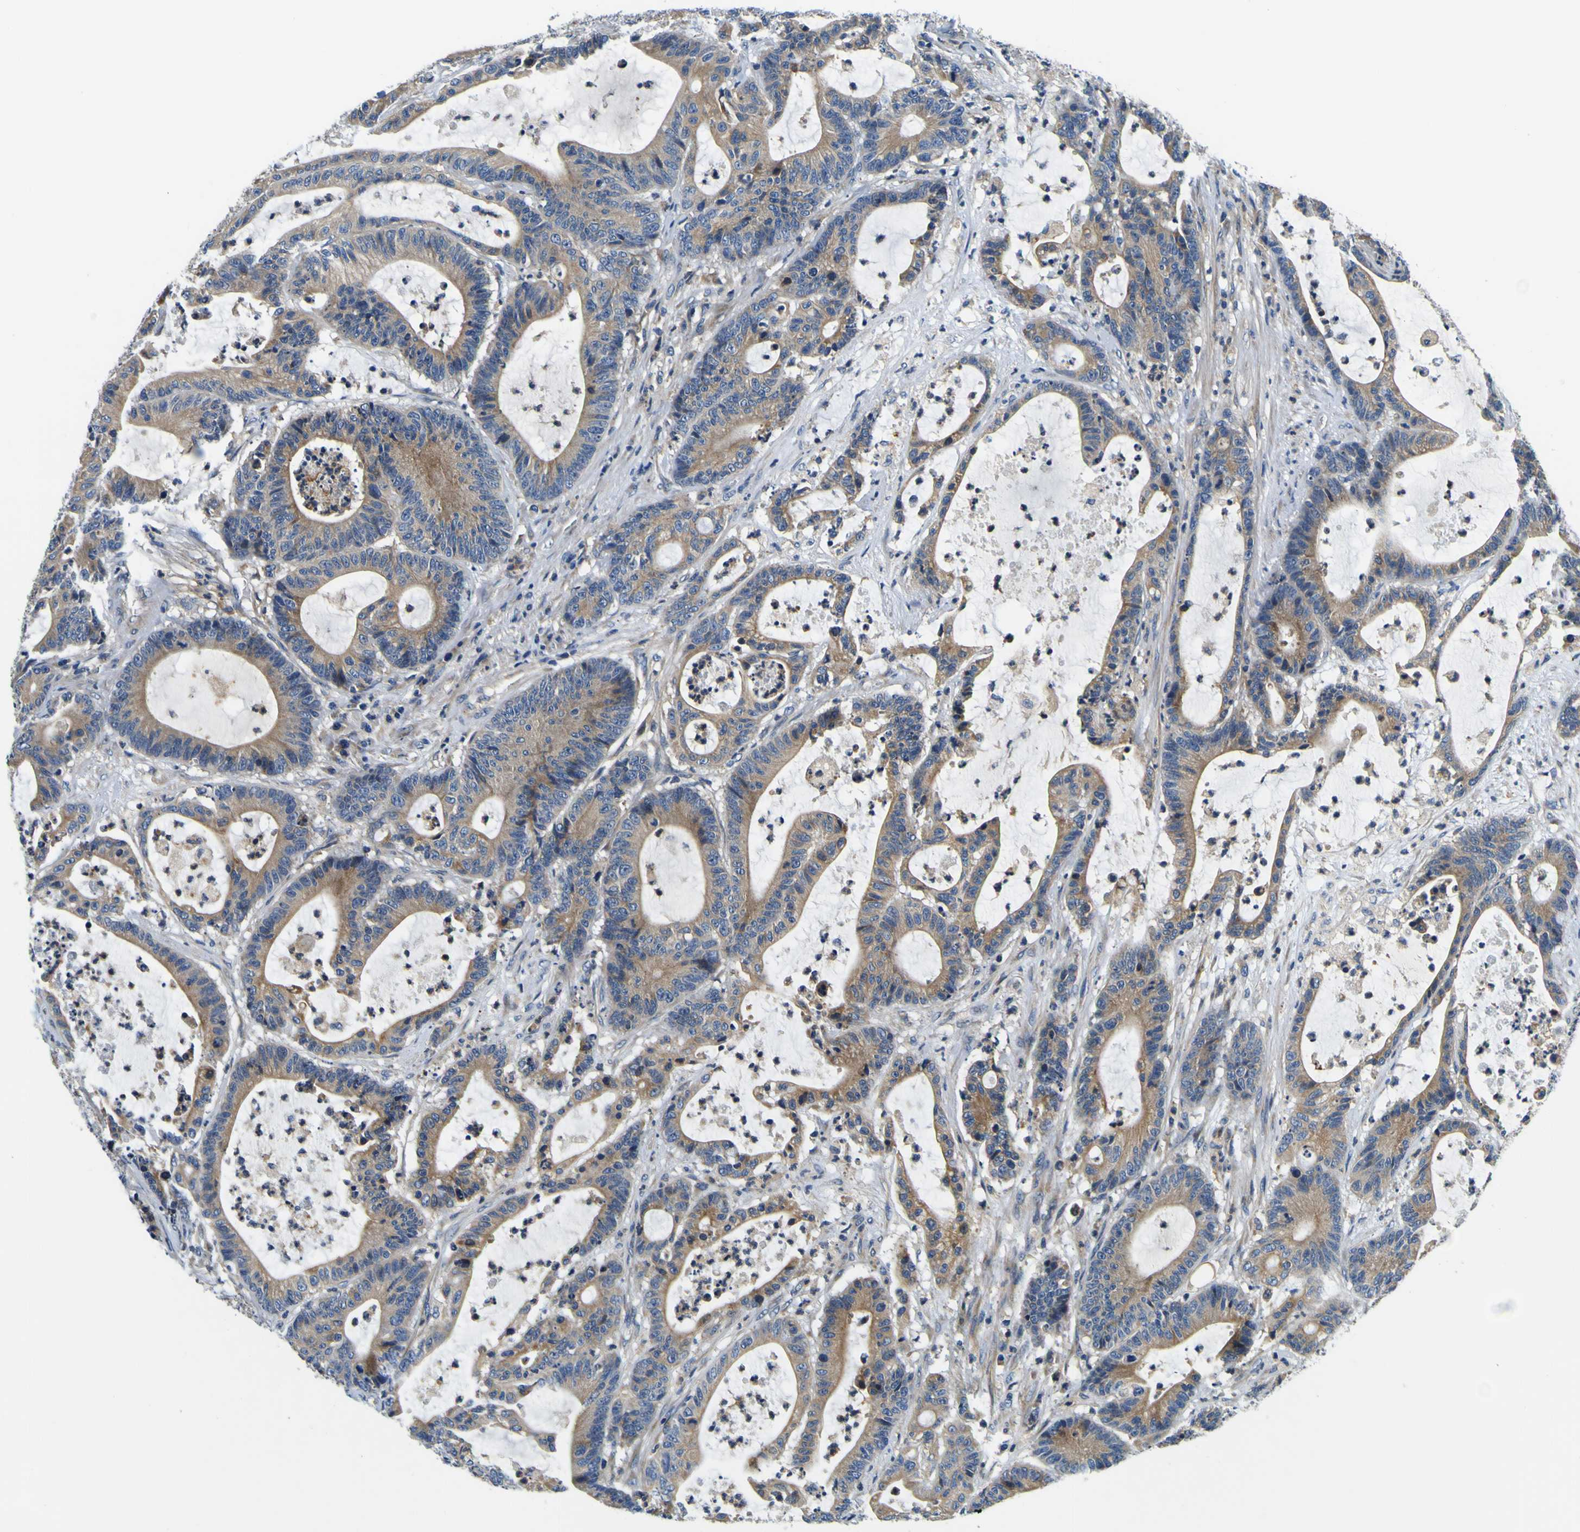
{"staining": {"intensity": "moderate", "quantity": ">75%", "location": "cytoplasmic/membranous"}, "tissue": "colorectal cancer", "cell_type": "Tumor cells", "image_type": "cancer", "snomed": [{"axis": "morphology", "description": "Adenocarcinoma, NOS"}, {"axis": "topography", "description": "Colon"}], "caption": "Immunohistochemical staining of adenocarcinoma (colorectal) demonstrates medium levels of moderate cytoplasmic/membranous protein expression in approximately >75% of tumor cells.", "gene": "CLSTN1", "patient": {"sex": "female", "age": 84}}